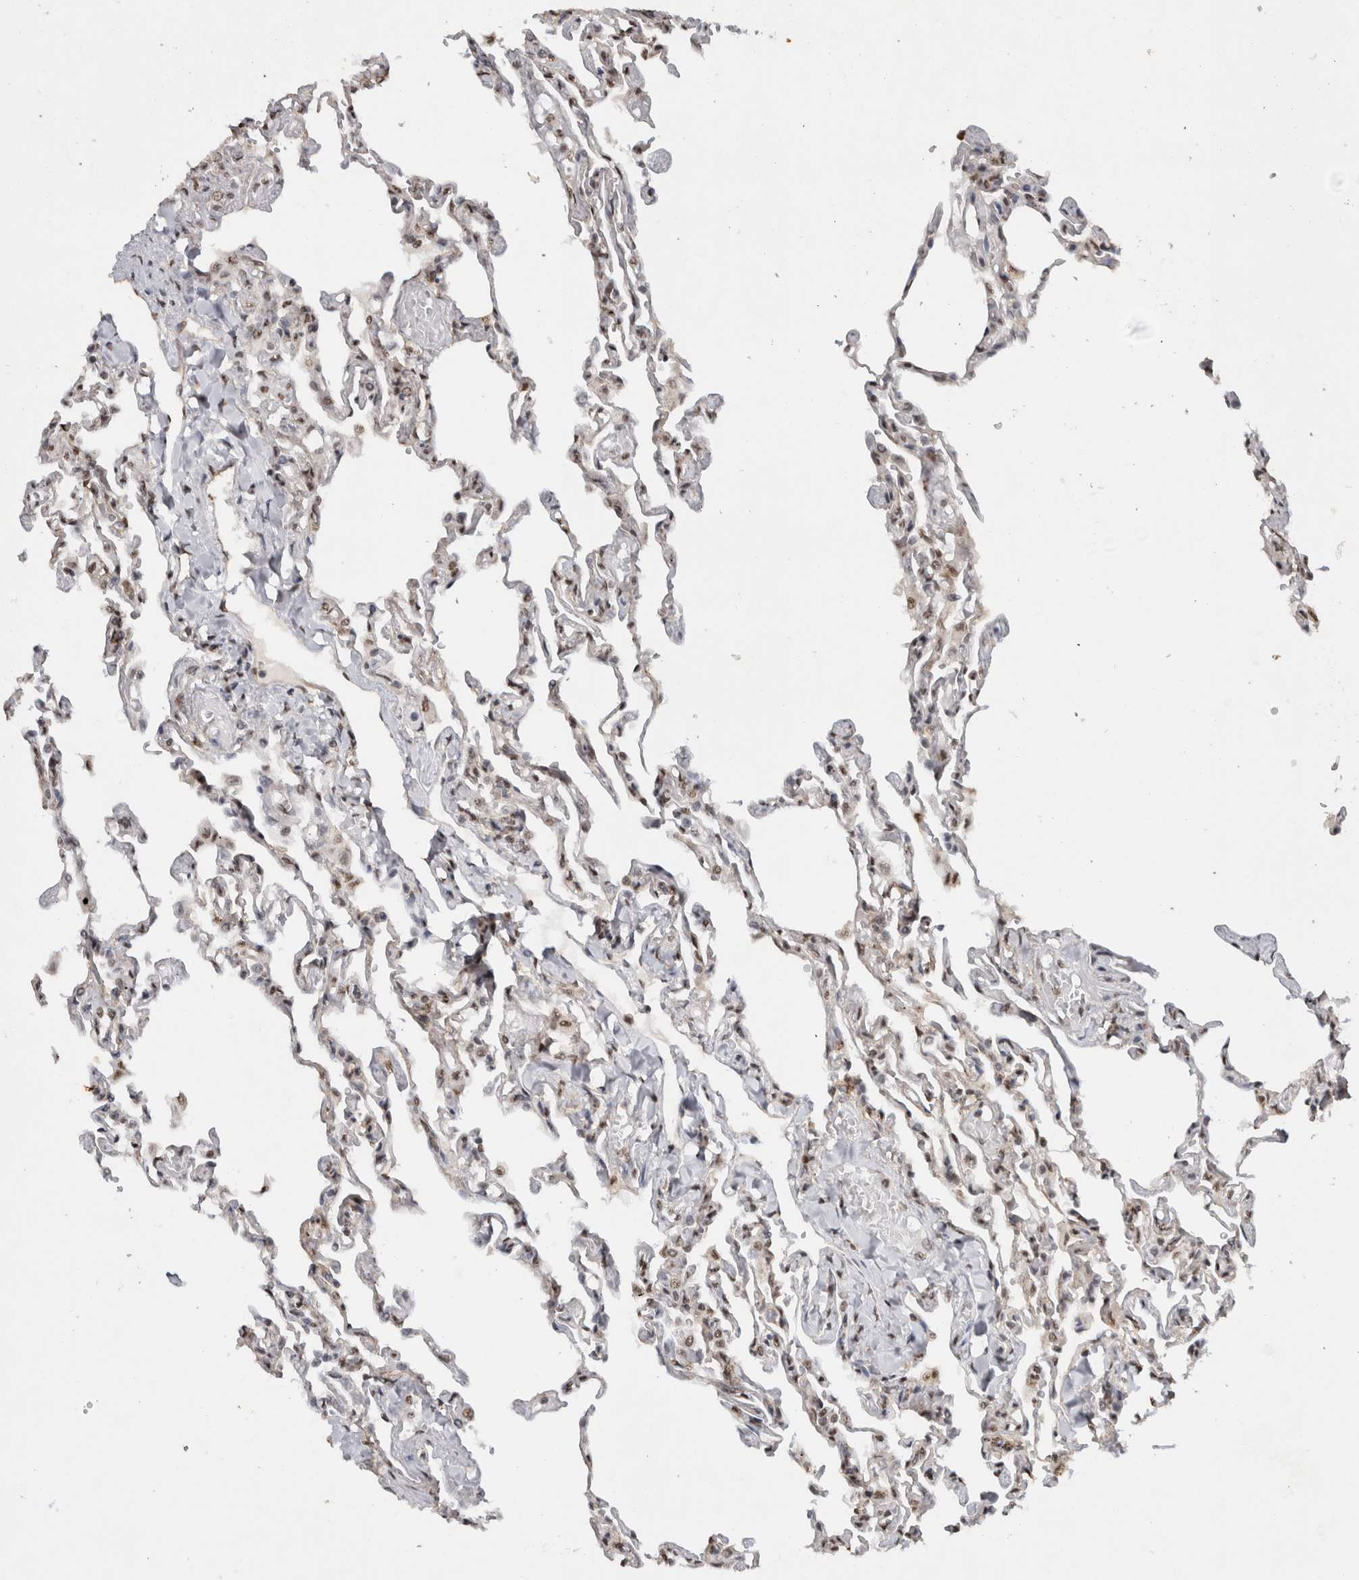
{"staining": {"intensity": "weak", "quantity": ">75%", "location": "nuclear"}, "tissue": "lung", "cell_type": "Alveolar cells", "image_type": "normal", "snomed": [{"axis": "morphology", "description": "Normal tissue, NOS"}, {"axis": "topography", "description": "Lung"}], "caption": "Protein staining reveals weak nuclear staining in about >75% of alveolar cells in normal lung.", "gene": "RPS6KA2", "patient": {"sex": "male", "age": 21}}